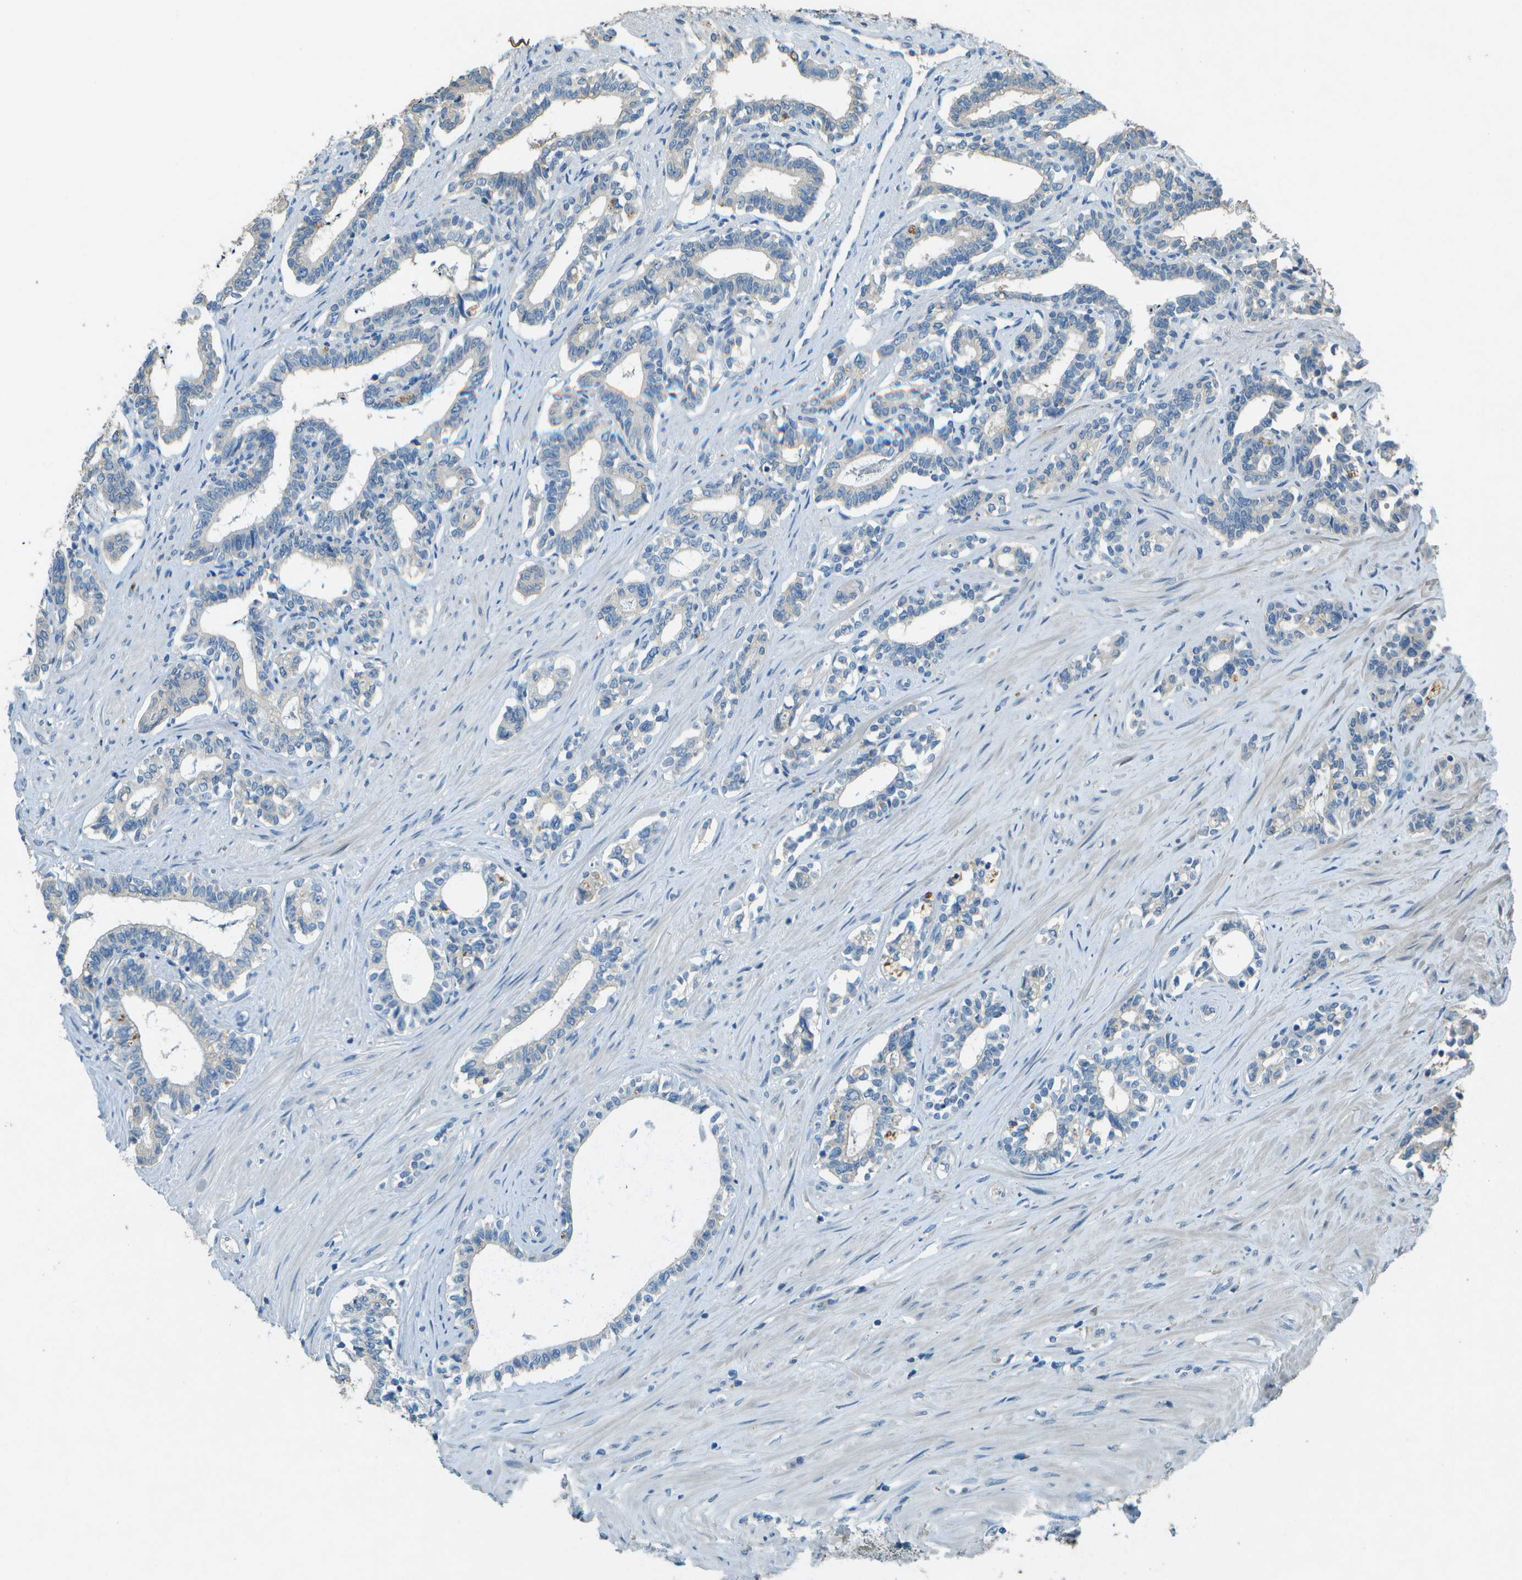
{"staining": {"intensity": "negative", "quantity": "none", "location": "none"}, "tissue": "seminal vesicle", "cell_type": "Glandular cells", "image_type": "normal", "snomed": [{"axis": "morphology", "description": "Normal tissue, NOS"}, {"axis": "morphology", "description": "Adenocarcinoma, High grade"}, {"axis": "topography", "description": "Prostate"}, {"axis": "topography", "description": "Seminal veicle"}], "caption": "Glandular cells are negative for protein expression in benign human seminal vesicle.", "gene": "LGI2", "patient": {"sex": "male", "age": 55}}